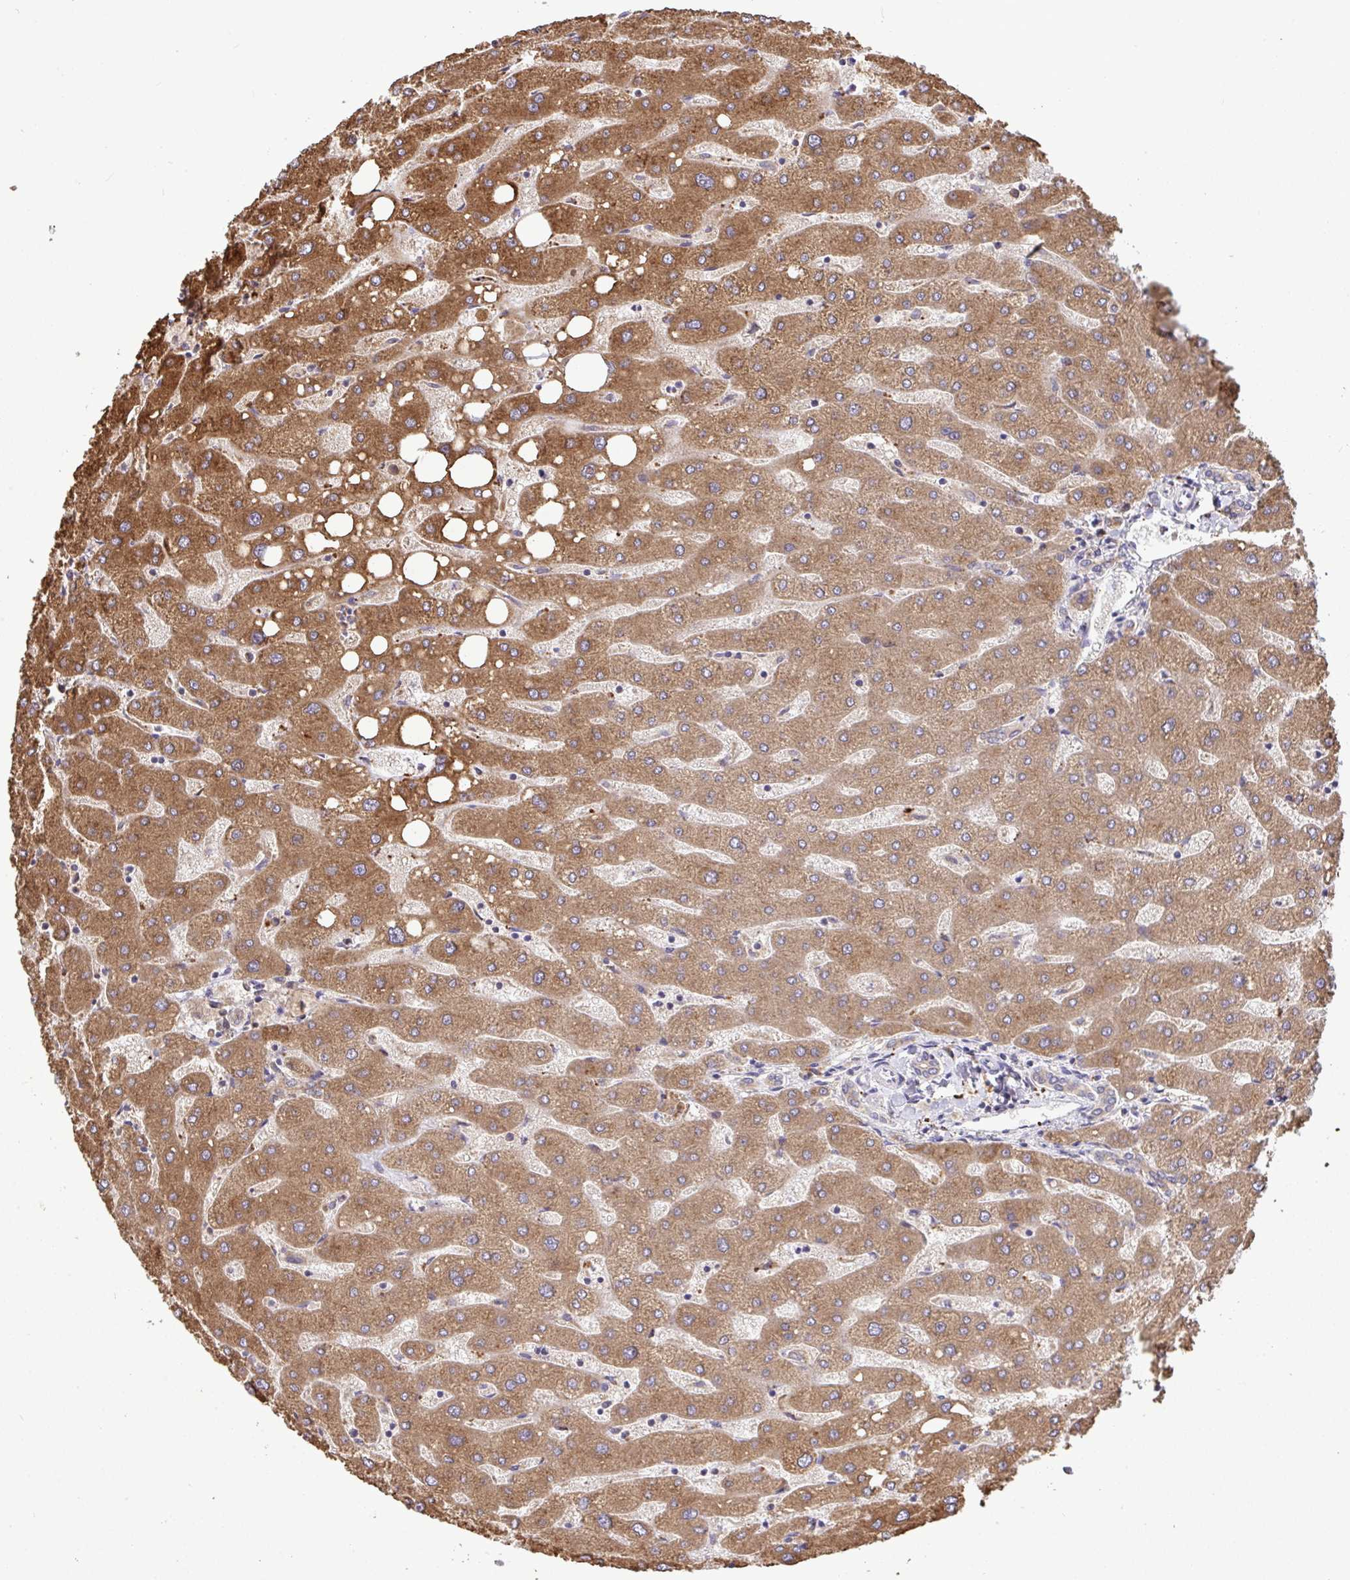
{"staining": {"intensity": "weak", "quantity": "25%-75%", "location": "cytoplasmic/membranous"}, "tissue": "liver", "cell_type": "Cholangiocytes", "image_type": "normal", "snomed": [{"axis": "morphology", "description": "Normal tissue, NOS"}, {"axis": "topography", "description": "Liver"}], "caption": "High-power microscopy captured an immunohistochemistry (IHC) micrograph of unremarkable liver, revealing weak cytoplasmic/membranous staining in about 25%-75% of cholangiocytes. (DAB IHC with brightfield microscopy, high magnification).", "gene": "C12orf57", "patient": {"sex": "male", "age": 67}}